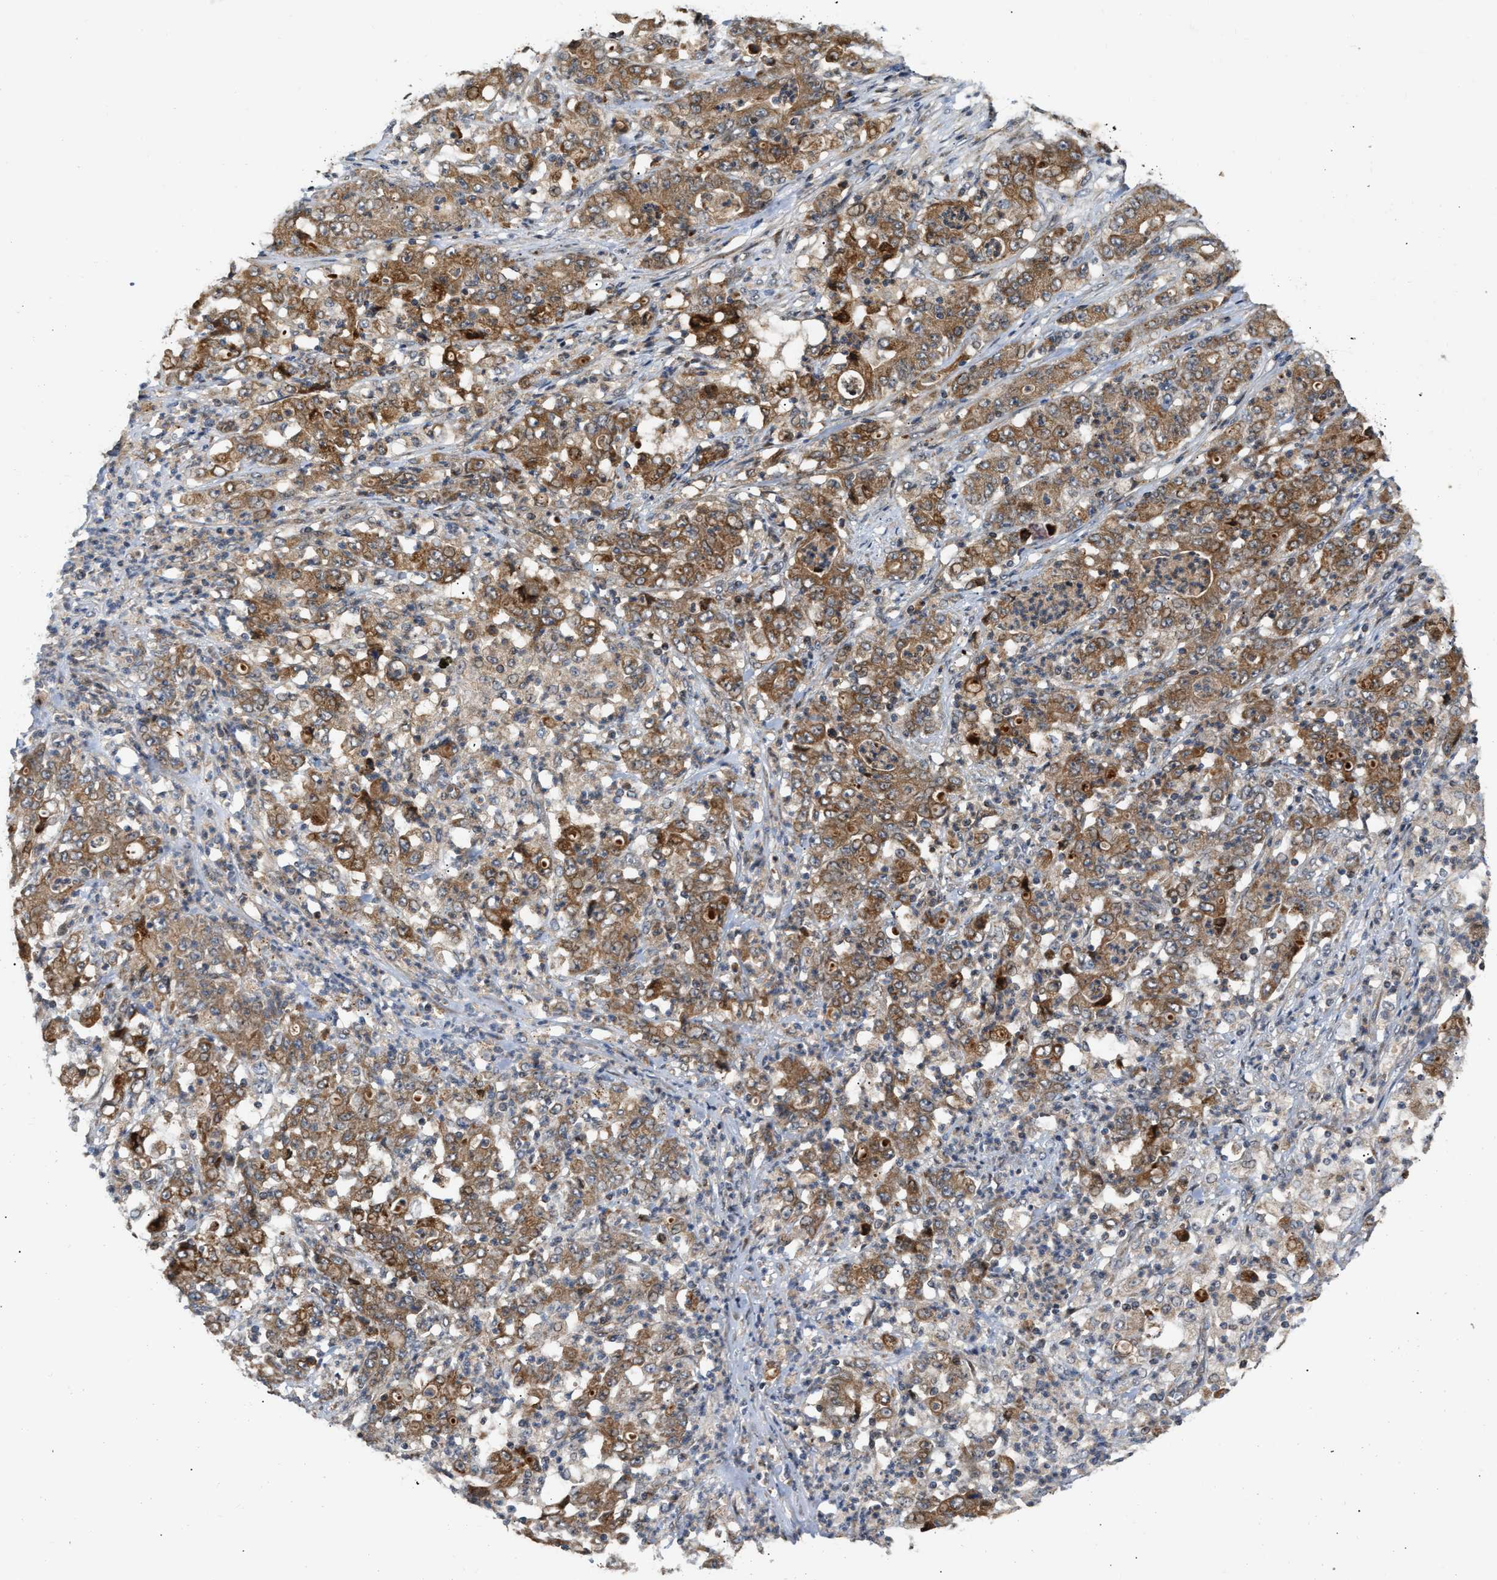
{"staining": {"intensity": "strong", "quantity": ">75%", "location": "cytoplasmic/membranous"}, "tissue": "stomach cancer", "cell_type": "Tumor cells", "image_type": "cancer", "snomed": [{"axis": "morphology", "description": "Adenocarcinoma, NOS"}, {"axis": "topography", "description": "Stomach, lower"}], "caption": "The image reveals immunohistochemical staining of stomach cancer (adenocarcinoma). There is strong cytoplasmic/membranous staining is seen in approximately >75% of tumor cells. The staining is performed using DAB brown chromogen to label protein expression. The nuclei are counter-stained blue using hematoxylin.", "gene": "EXTL2", "patient": {"sex": "female", "age": 71}}